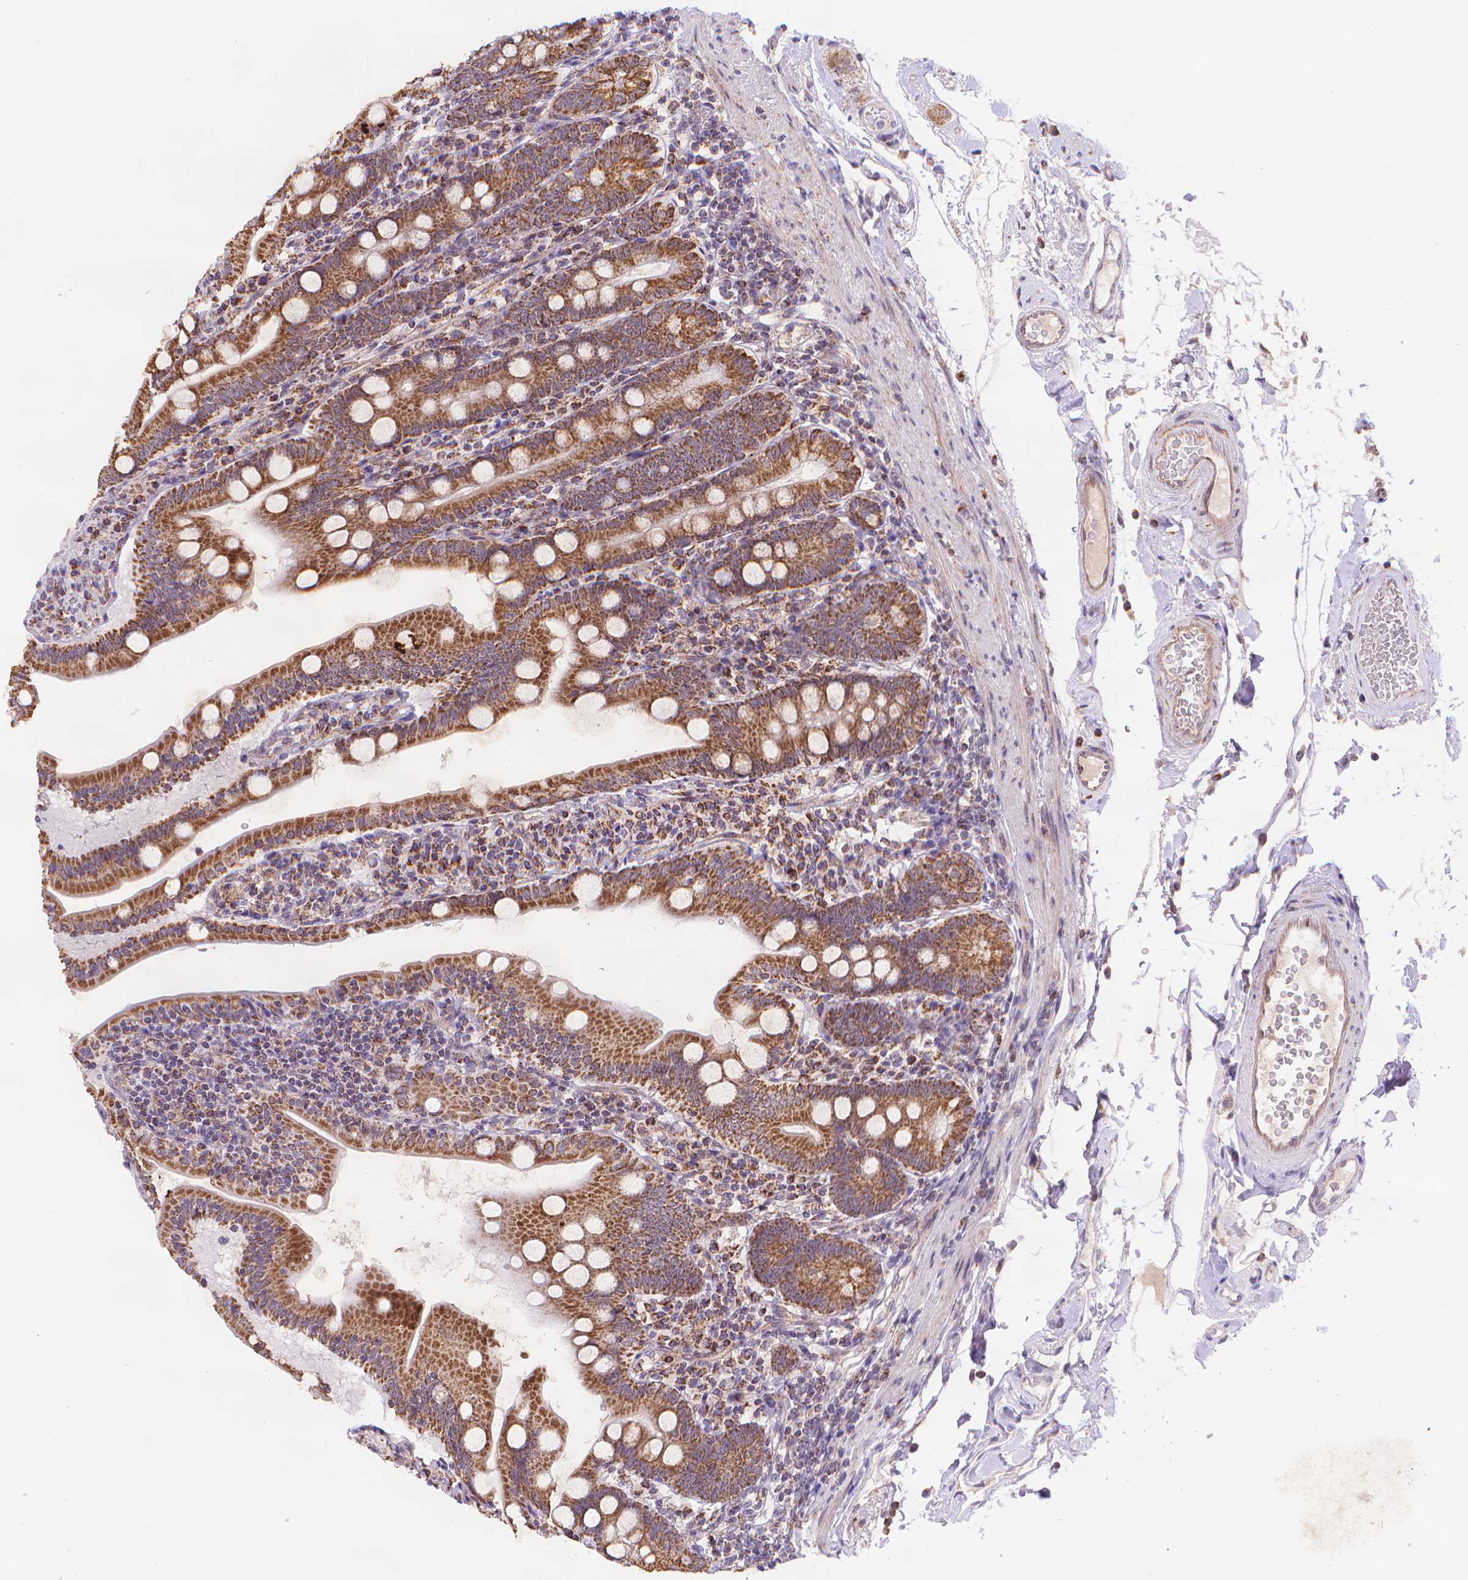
{"staining": {"intensity": "strong", "quantity": ">75%", "location": "cytoplasmic/membranous"}, "tissue": "duodenum", "cell_type": "Glandular cells", "image_type": "normal", "snomed": [{"axis": "morphology", "description": "Normal tissue, NOS"}, {"axis": "topography", "description": "Duodenum"}], "caption": "Protein analysis of benign duodenum demonstrates strong cytoplasmic/membranous positivity in about >75% of glandular cells. The staining was performed using DAB (3,3'-diaminobenzidine), with brown indicating positive protein expression. Nuclei are stained blue with hematoxylin.", "gene": "CYYR1", "patient": {"sex": "female", "age": 67}}